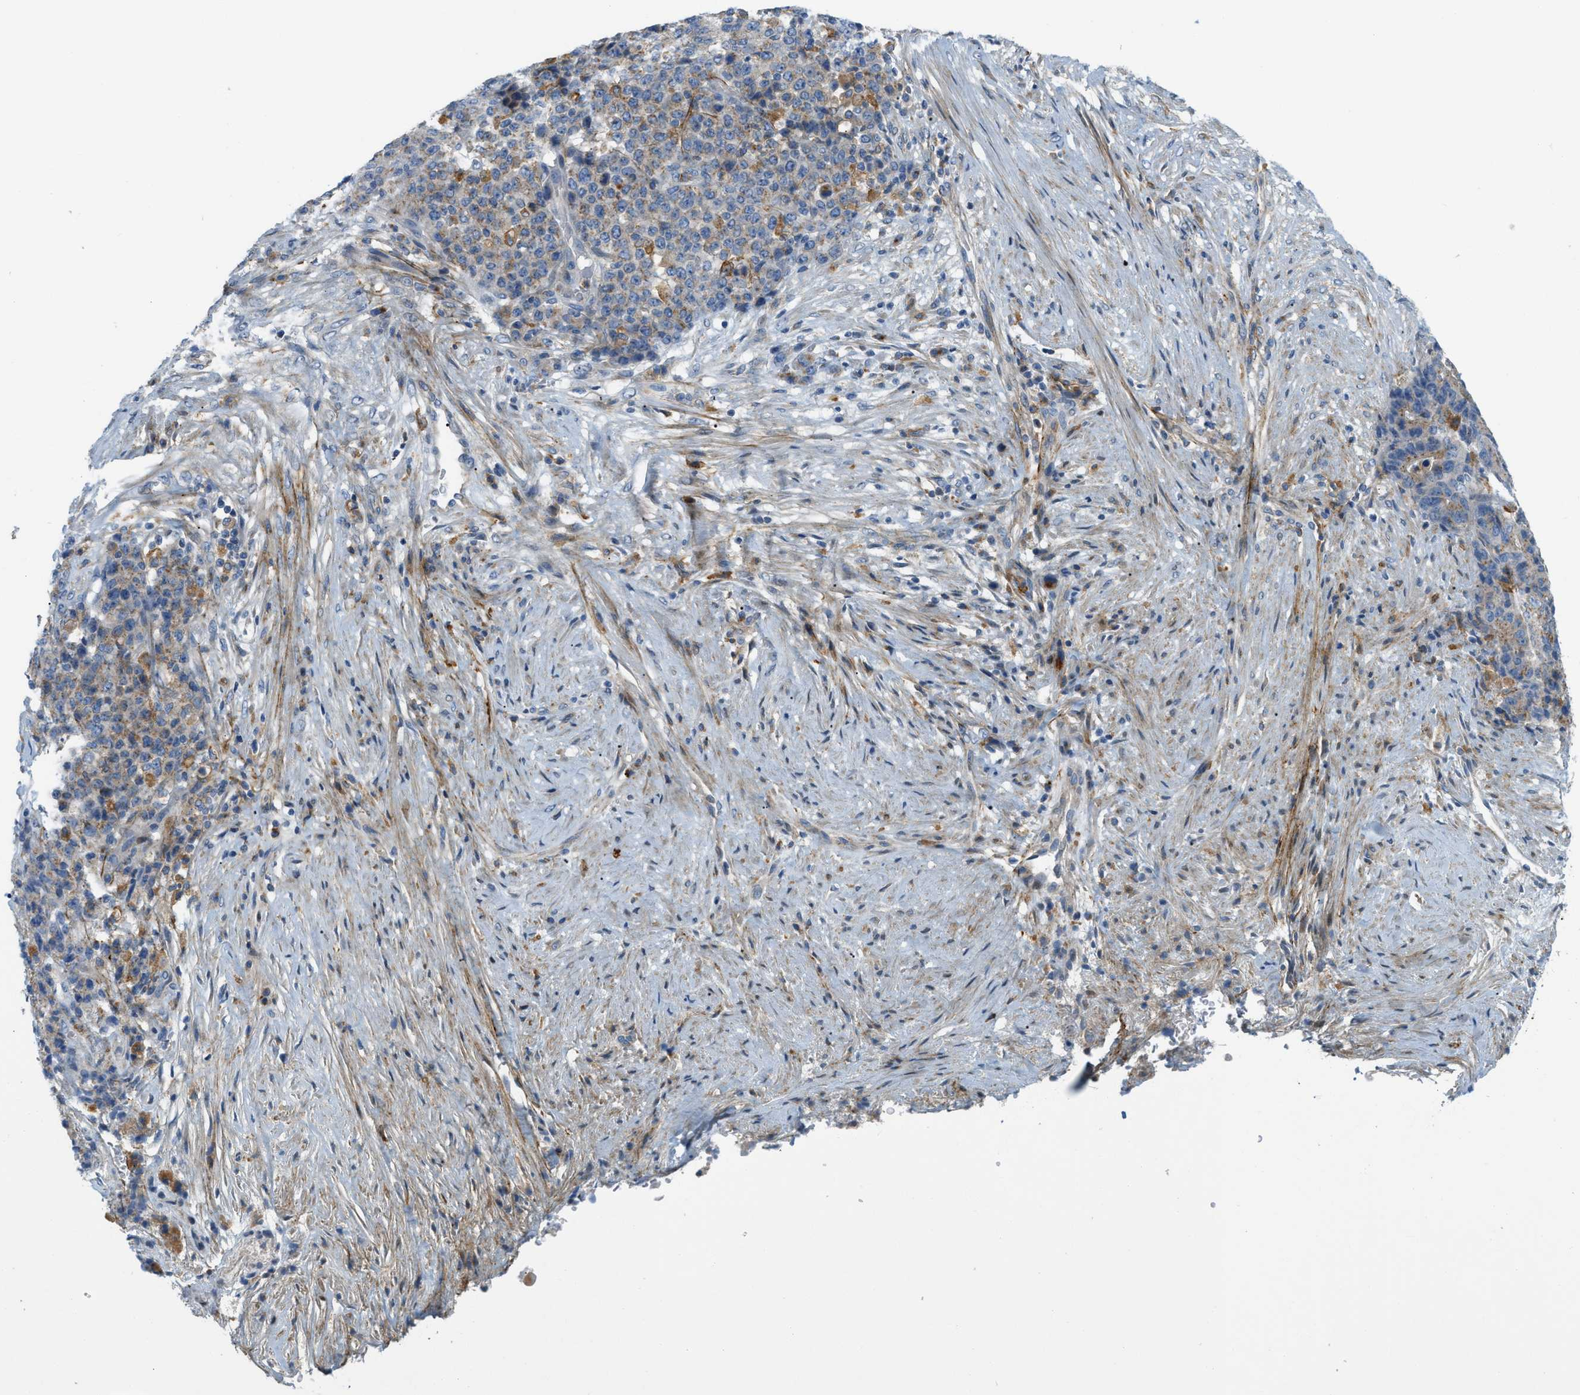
{"staining": {"intensity": "weak", "quantity": ">75%", "location": "cytoplasmic/membranous"}, "tissue": "stomach cancer", "cell_type": "Tumor cells", "image_type": "cancer", "snomed": [{"axis": "morphology", "description": "Adenocarcinoma, NOS"}, {"axis": "topography", "description": "Stomach"}], "caption": "Stomach cancer (adenocarcinoma) stained for a protein (brown) demonstrates weak cytoplasmic/membranous positive expression in approximately >75% of tumor cells.", "gene": "LMBRD1", "patient": {"sex": "female", "age": 73}}